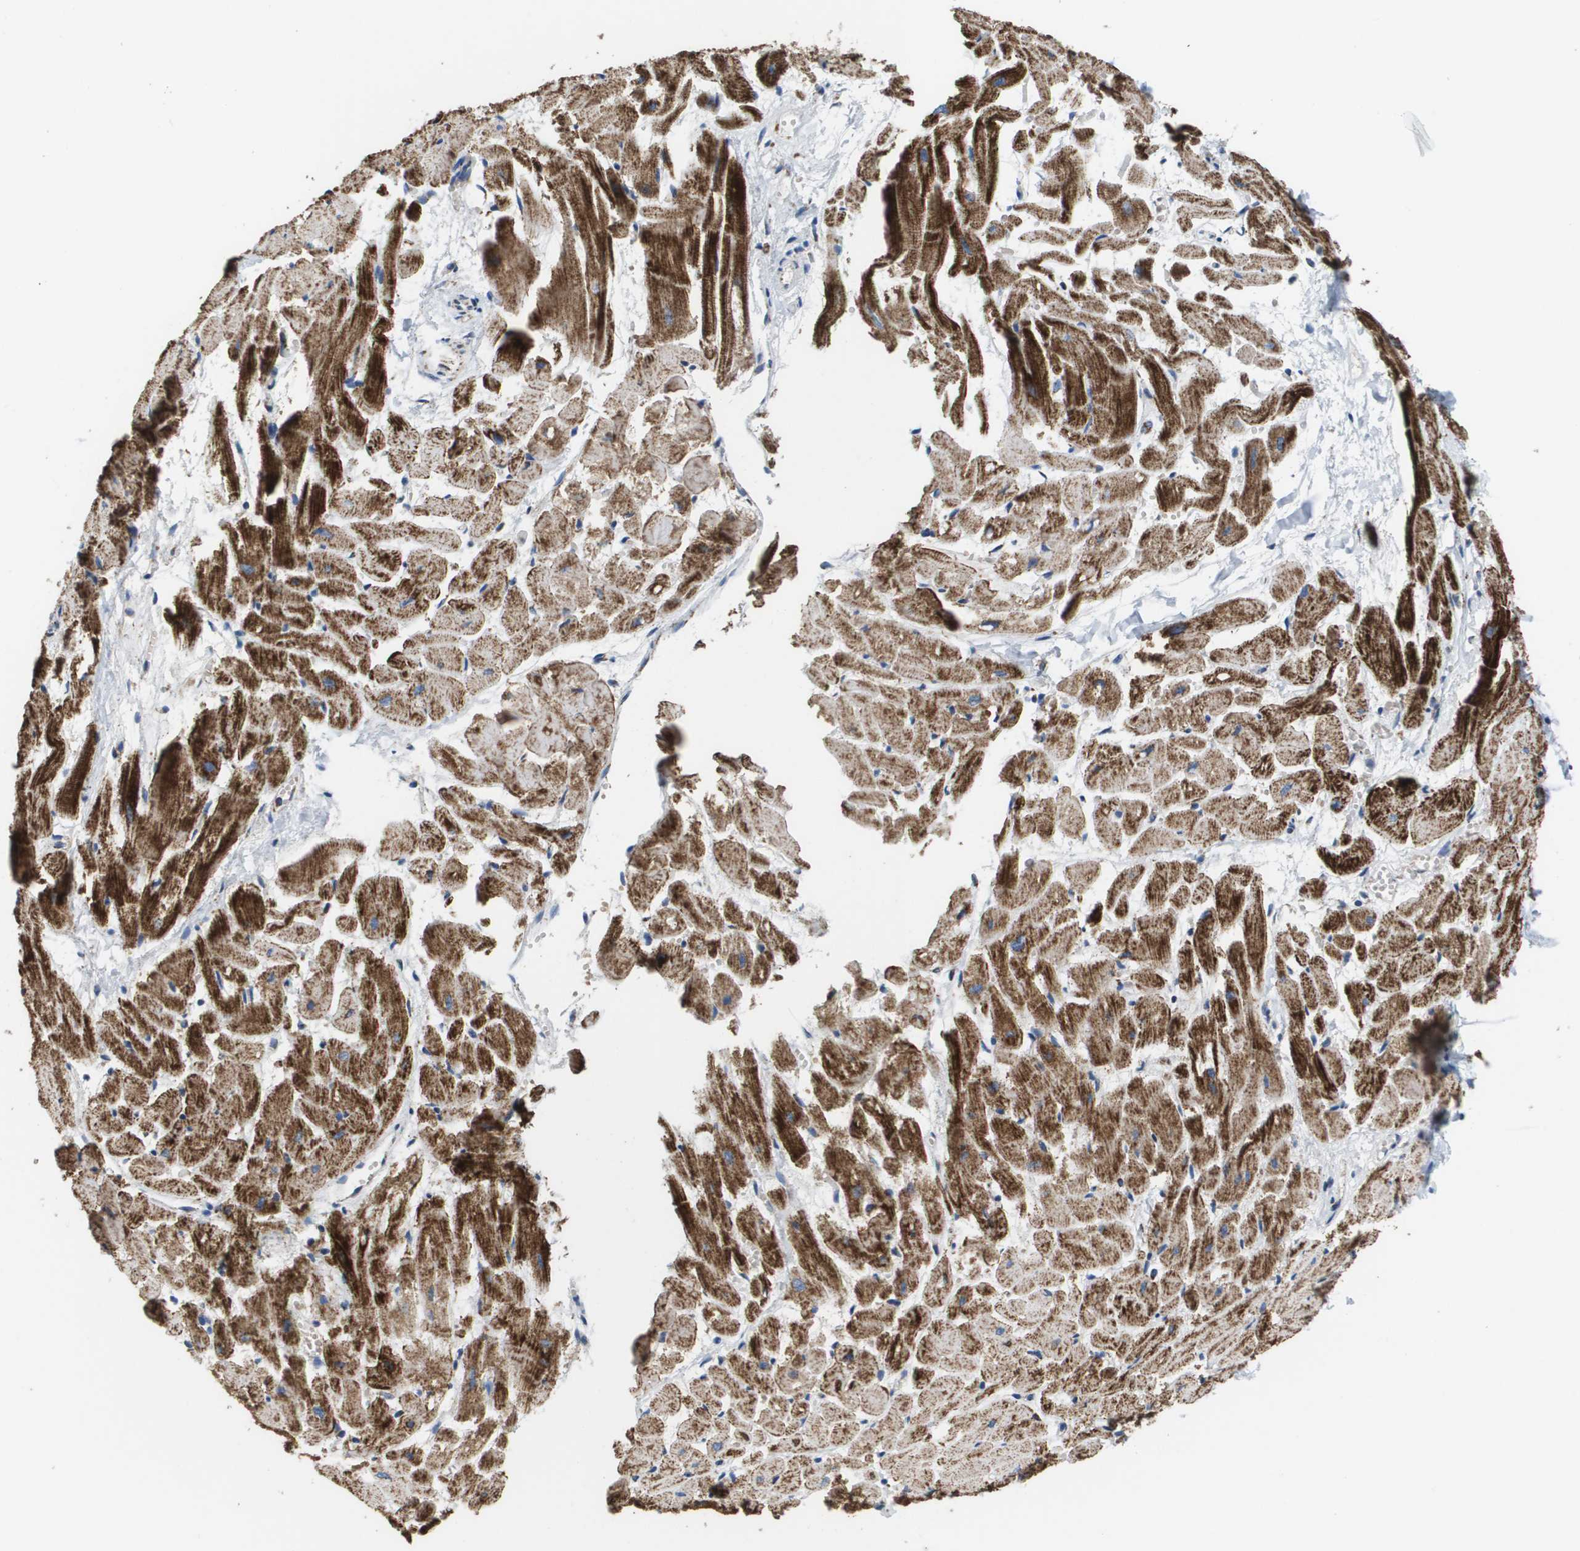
{"staining": {"intensity": "strong", "quantity": ">75%", "location": "cytoplasmic/membranous"}, "tissue": "heart muscle", "cell_type": "Cardiomyocytes", "image_type": "normal", "snomed": [{"axis": "morphology", "description": "Normal tissue, NOS"}, {"axis": "topography", "description": "Heart"}], "caption": "Cardiomyocytes display high levels of strong cytoplasmic/membranous expression in about >75% of cells in benign heart muscle.", "gene": "ATP5F1B", "patient": {"sex": "female", "age": 19}}